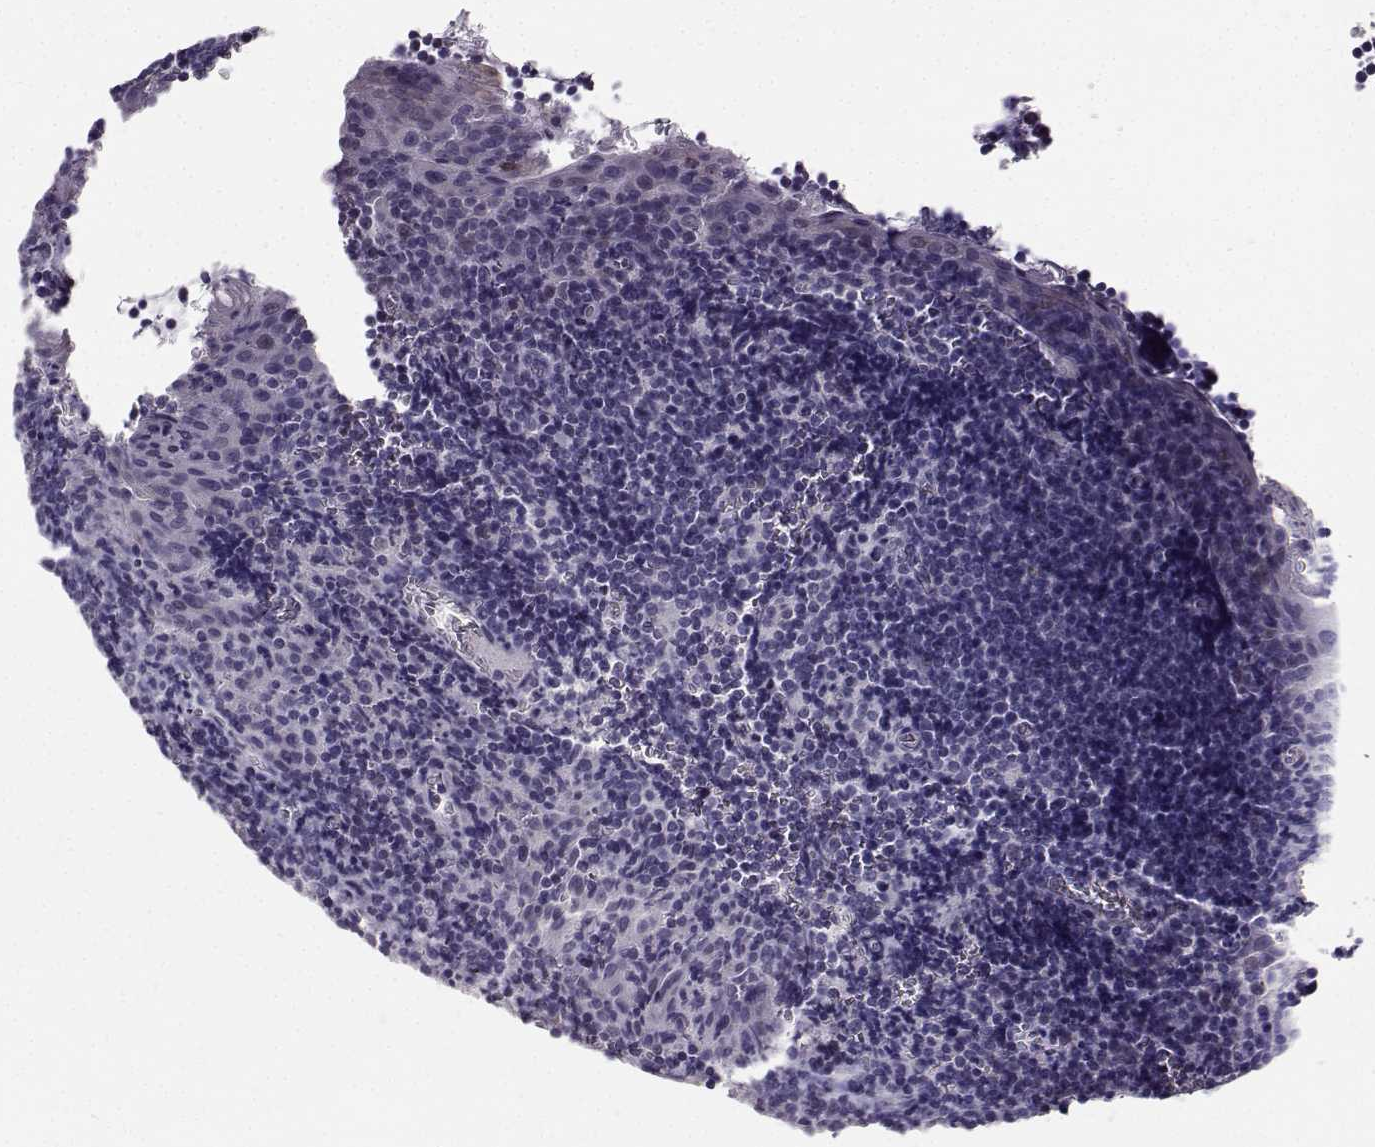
{"staining": {"intensity": "negative", "quantity": "none", "location": "none"}, "tissue": "tonsil", "cell_type": "Germinal center cells", "image_type": "normal", "snomed": [{"axis": "morphology", "description": "Normal tissue, NOS"}, {"axis": "morphology", "description": "Inflammation, NOS"}, {"axis": "topography", "description": "Tonsil"}], "caption": "Immunohistochemistry histopathology image of benign tonsil: tonsil stained with DAB (3,3'-diaminobenzidine) displays no significant protein expression in germinal center cells. (Stains: DAB (3,3'-diaminobenzidine) immunohistochemistry with hematoxylin counter stain, Microscopy: brightfield microscopy at high magnification).", "gene": "CARTPT", "patient": {"sex": "female", "age": 31}}